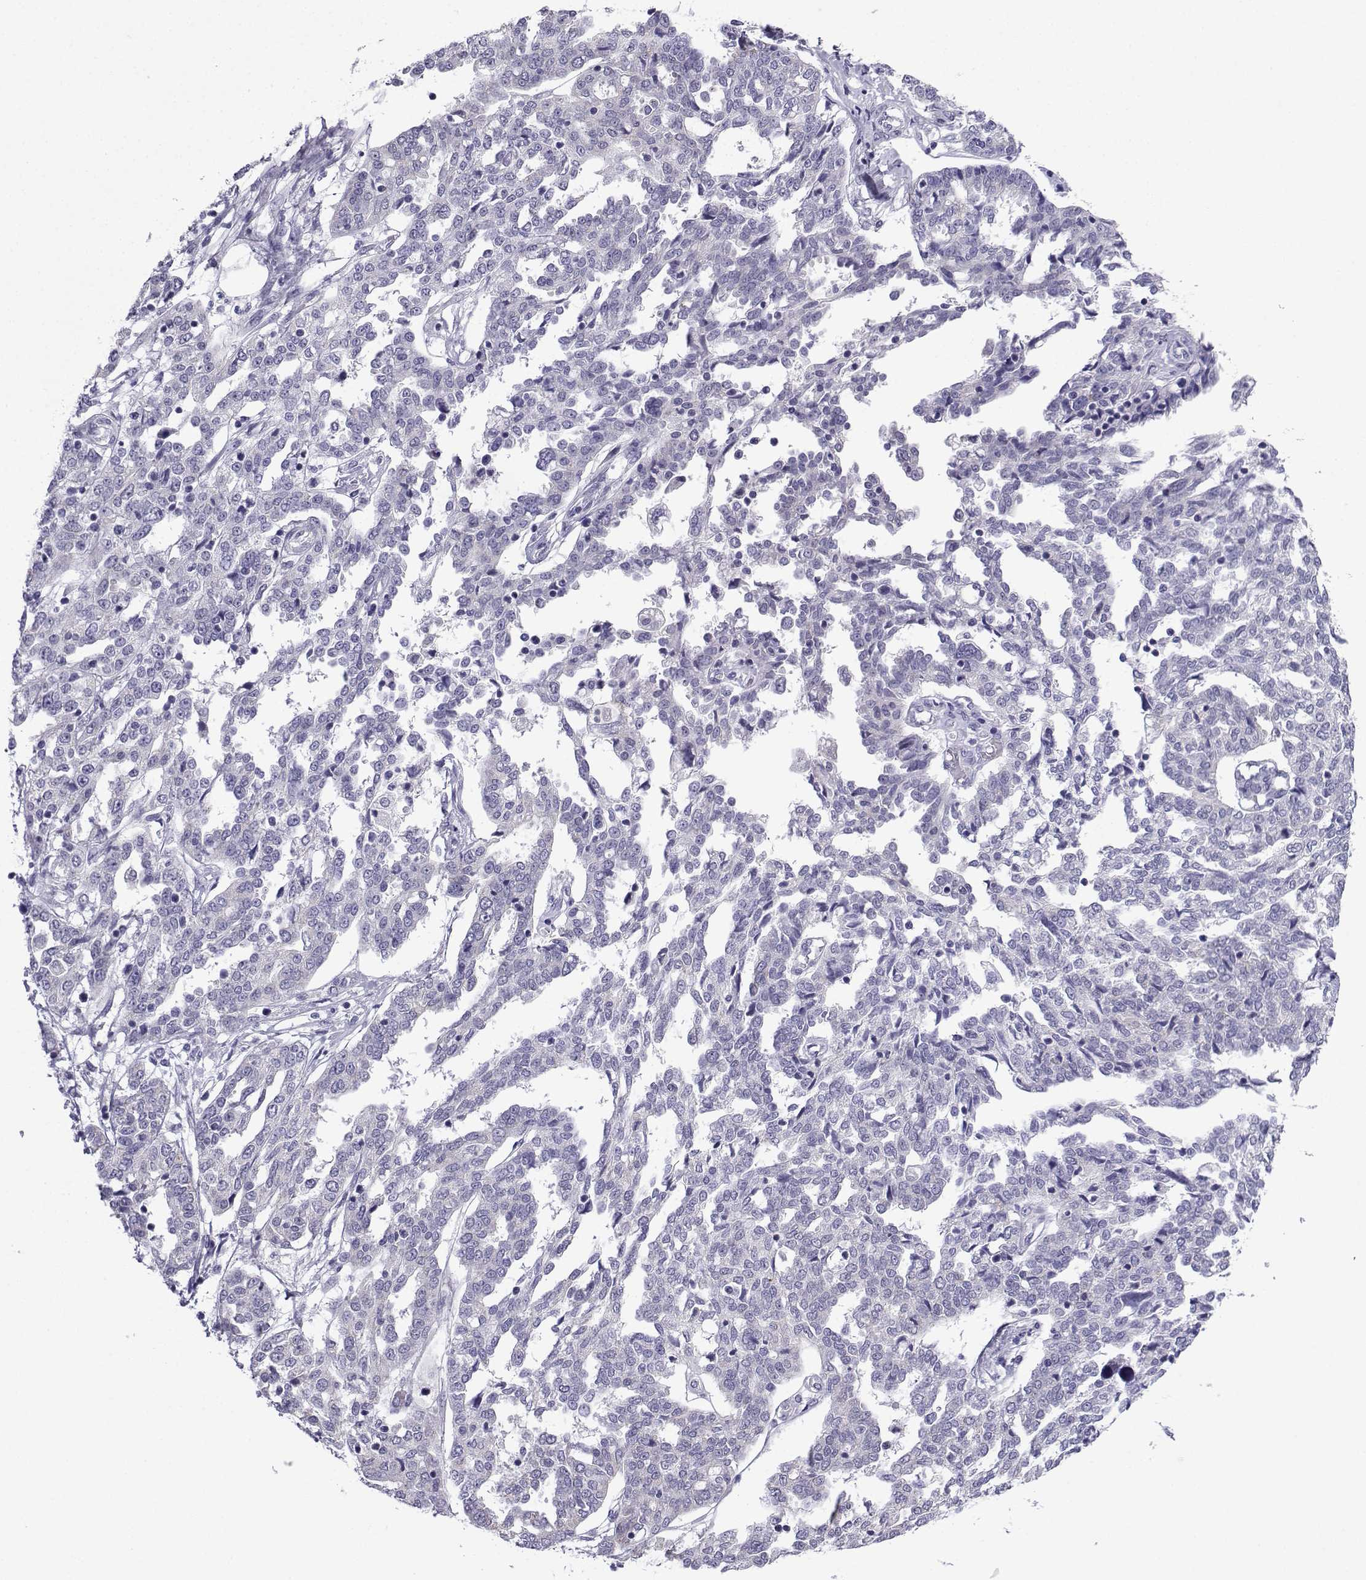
{"staining": {"intensity": "negative", "quantity": "none", "location": "none"}, "tissue": "ovarian cancer", "cell_type": "Tumor cells", "image_type": "cancer", "snomed": [{"axis": "morphology", "description": "Cystadenocarcinoma, serous, NOS"}, {"axis": "topography", "description": "Ovary"}], "caption": "A high-resolution histopathology image shows immunohistochemistry (IHC) staining of serous cystadenocarcinoma (ovarian), which exhibits no significant expression in tumor cells.", "gene": "ACRBP", "patient": {"sex": "female", "age": 67}}